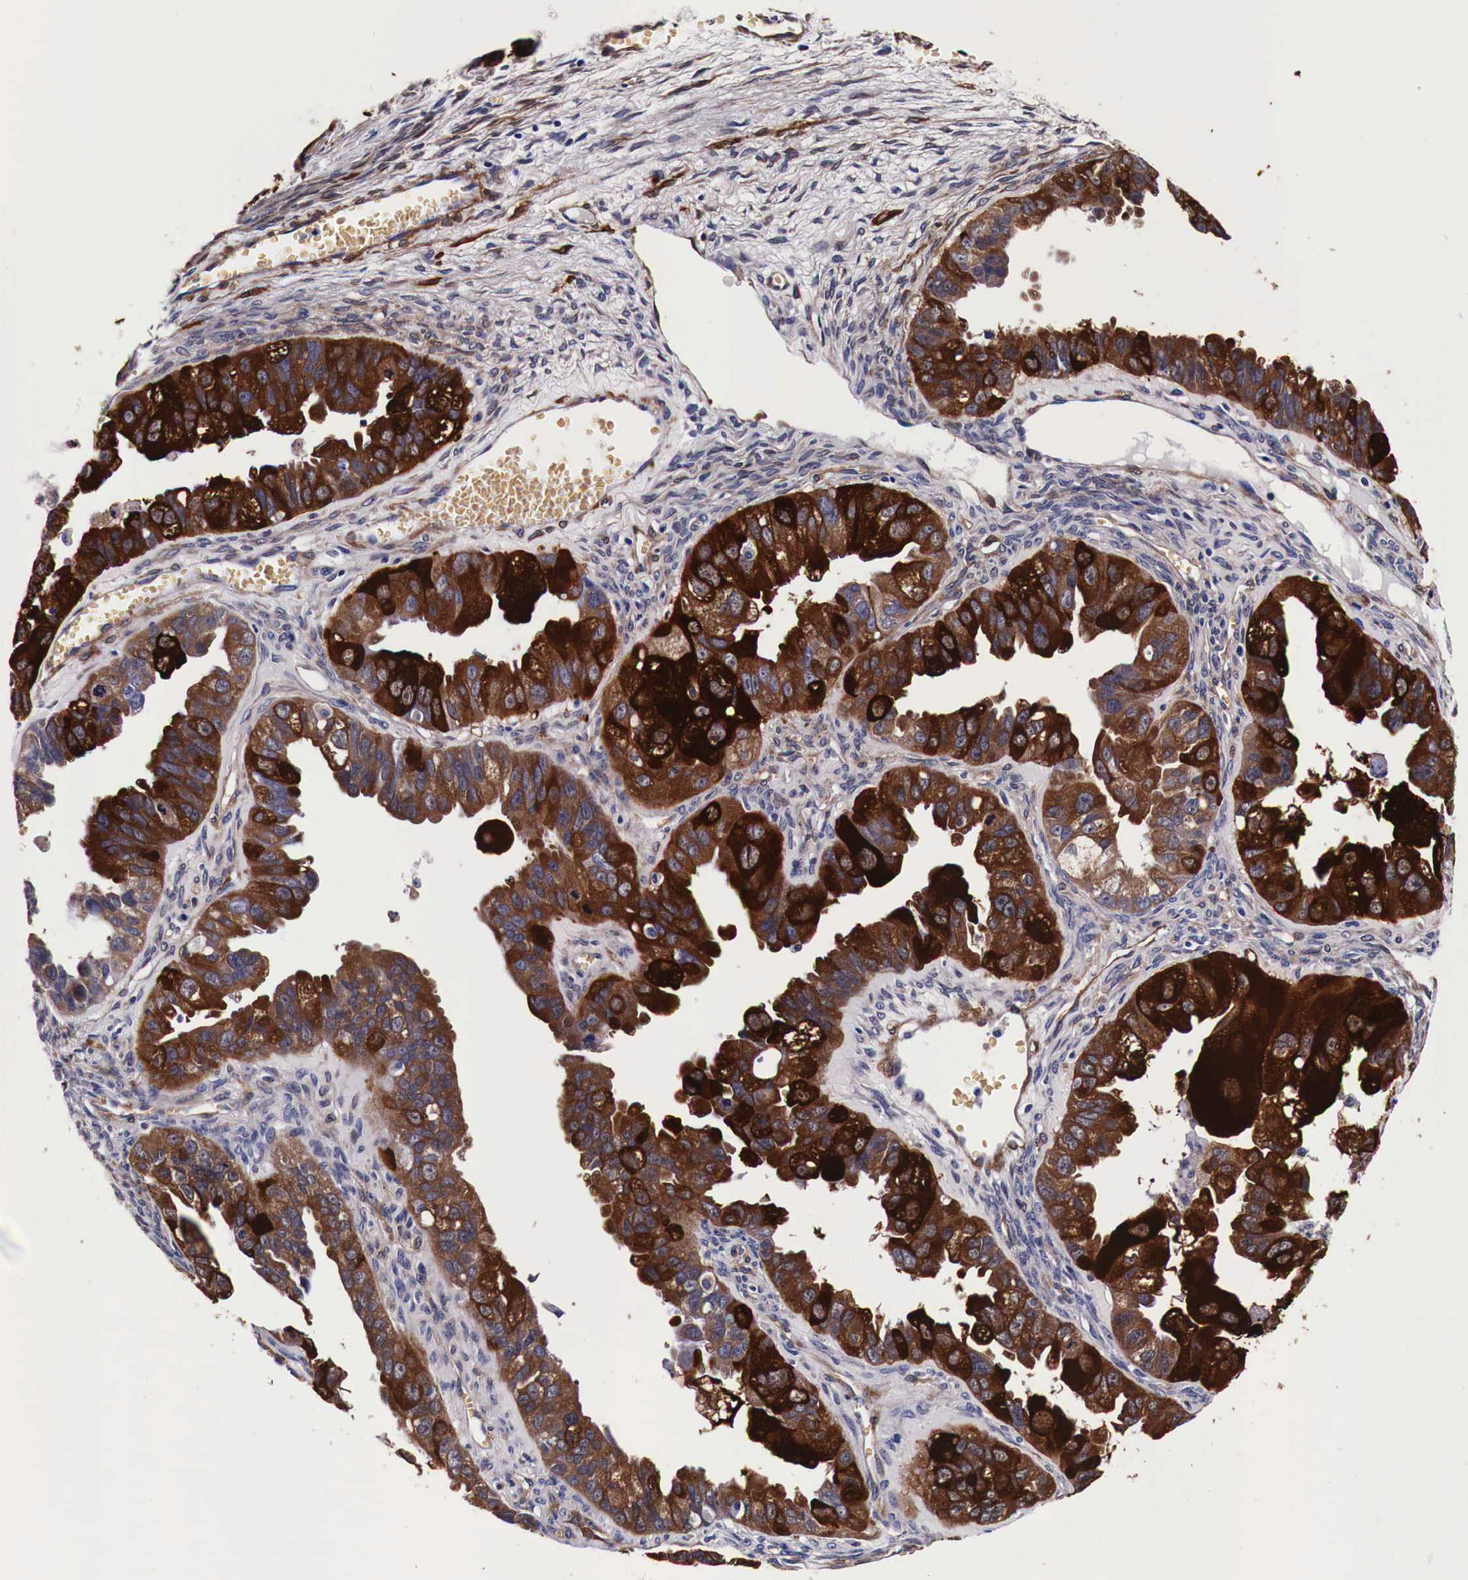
{"staining": {"intensity": "strong", "quantity": ">75%", "location": "cytoplasmic/membranous"}, "tissue": "ovarian cancer", "cell_type": "Tumor cells", "image_type": "cancer", "snomed": [{"axis": "morphology", "description": "Carcinoma, endometroid"}, {"axis": "topography", "description": "Ovary"}], "caption": "Ovarian cancer was stained to show a protein in brown. There is high levels of strong cytoplasmic/membranous positivity in approximately >75% of tumor cells. (IHC, brightfield microscopy, high magnification).", "gene": "HSPB1", "patient": {"sex": "female", "age": 85}}